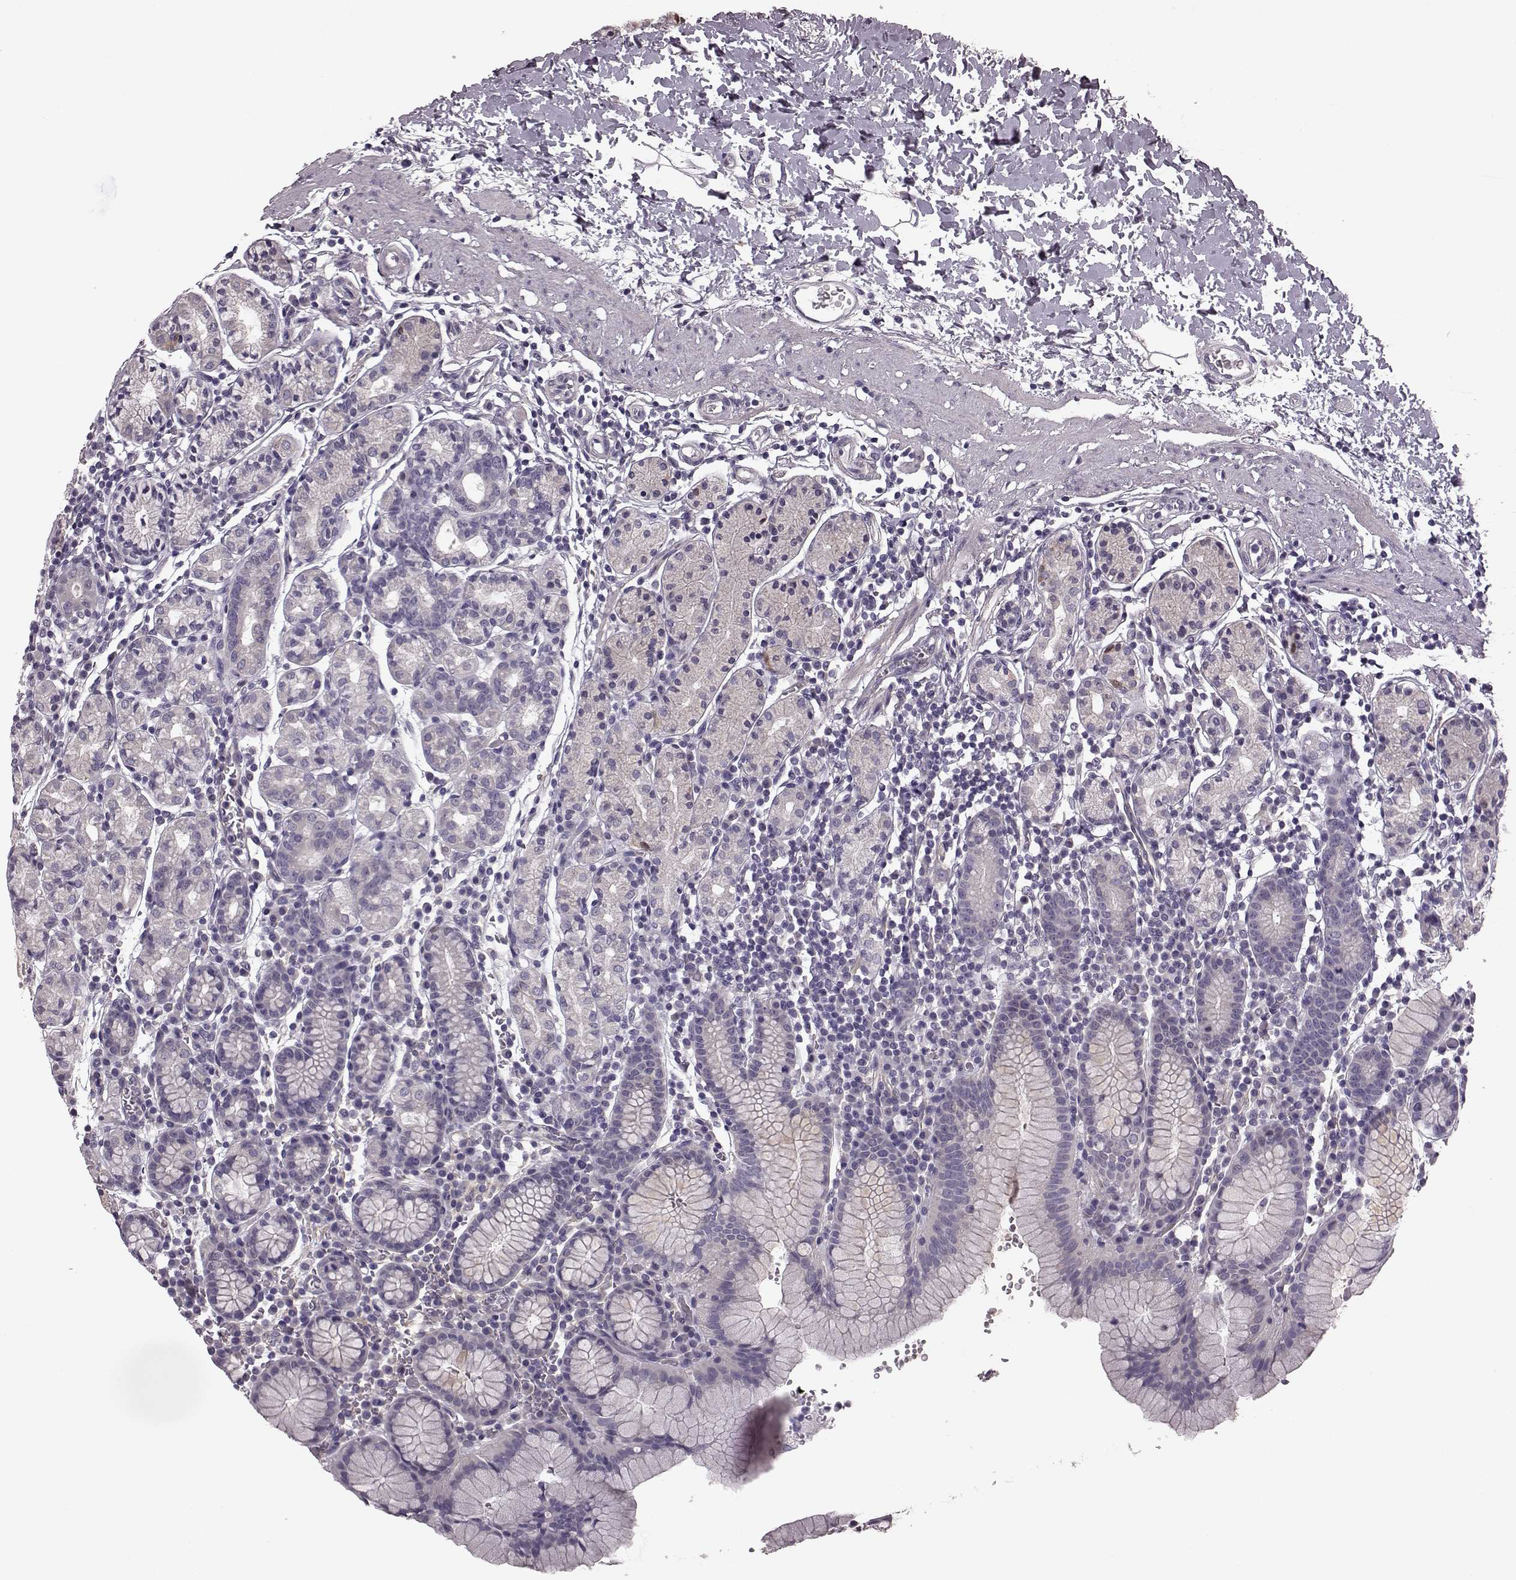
{"staining": {"intensity": "negative", "quantity": "none", "location": "none"}, "tissue": "stomach", "cell_type": "Glandular cells", "image_type": "normal", "snomed": [{"axis": "morphology", "description": "Normal tissue, NOS"}, {"axis": "topography", "description": "Stomach, upper"}, {"axis": "topography", "description": "Stomach"}], "caption": "The immunohistochemistry micrograph has no significant staining in glandular cells of stomach.", "gene": "GRK1", "patient": {"sex": "male", "age": 62}}